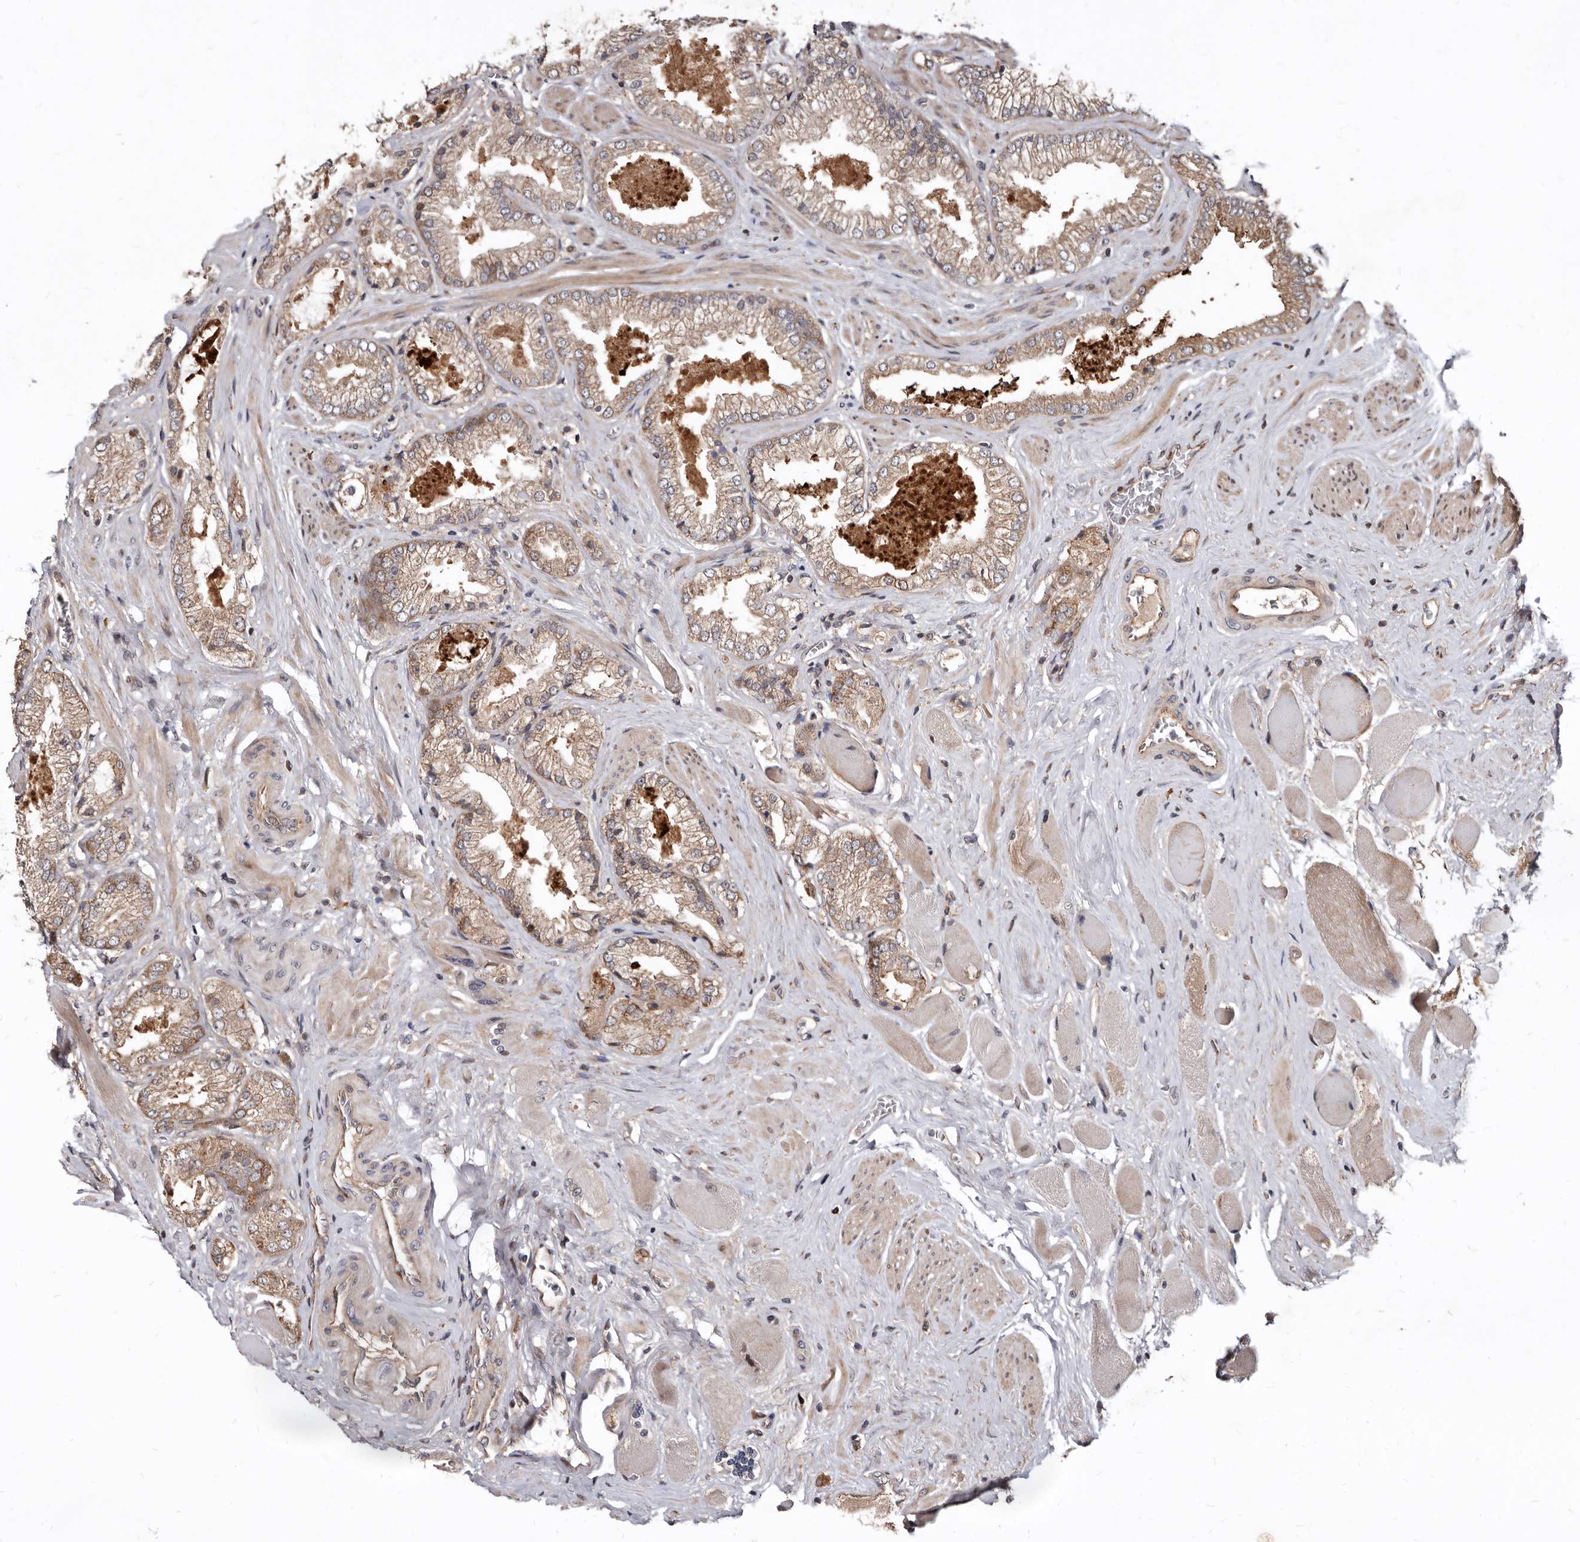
{"staining": {"intensity": "weak", "quantity": ">75%", "location": "cytoplasmic/membranous"}, "tissue": "prostate cancer", "cell_type": "Tumor cells", "image_type": "cancer", "snomed": [{"axis": "morphology", "description": "Adenocarcinoma, High grade"}, {"axis": "topography", "description": "Prostate"}], "caption": "Immunohistochemical staining of prostate adenocarcinoma (high-grade) exhibits low levels of weak cytoplasmic/membranous protein staining in about >75% of tumor cells.", "gene": "WEE2", "patient": {"sex": "male", "age": 58}}